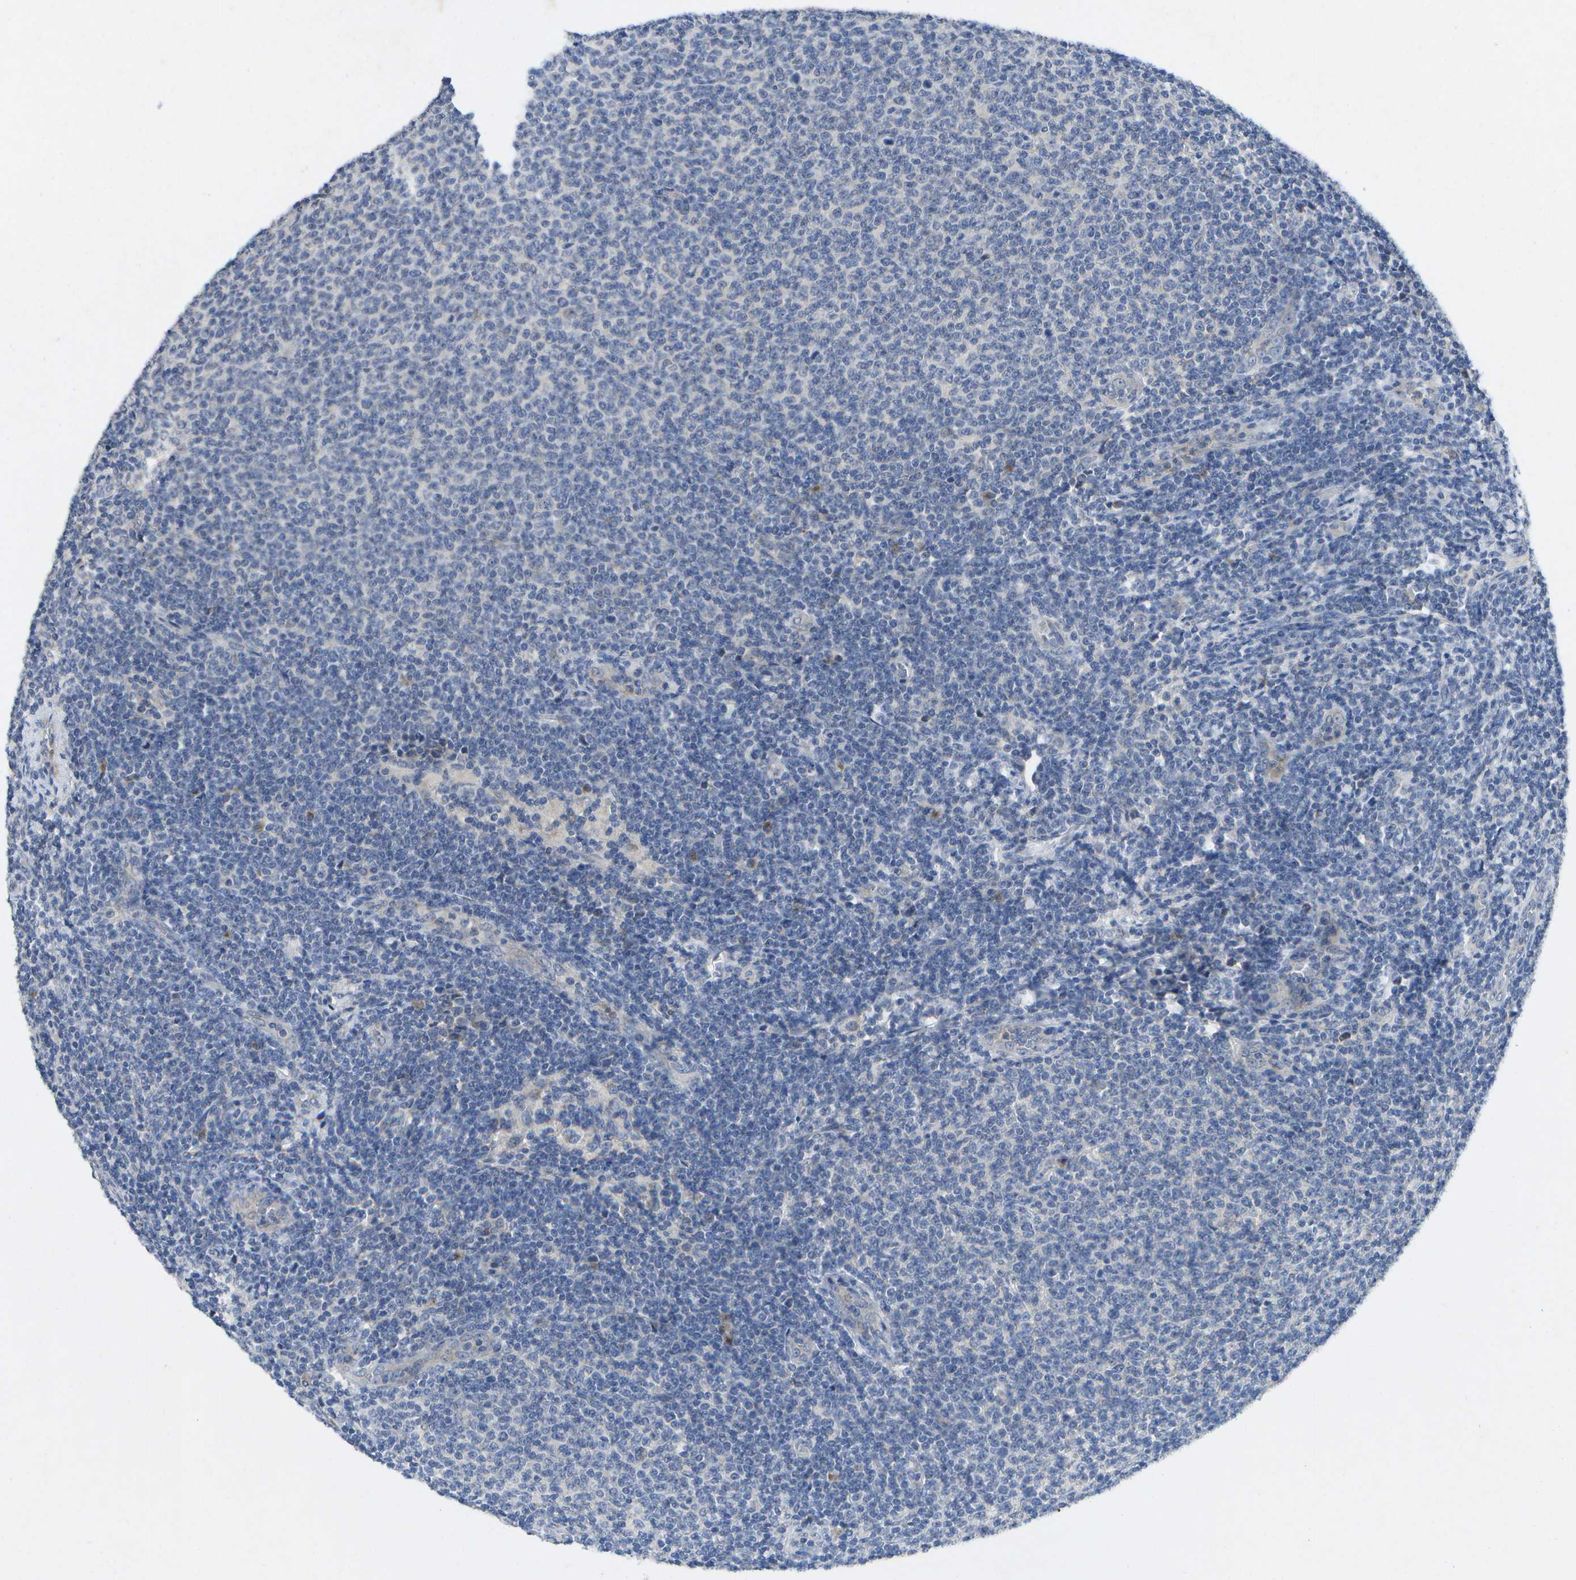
{"staining": {"intensity": "negative", "quantity": "none", "location": "none"}, "tissue": "lymphoma", "cell_type": "Tumor cells", "image_type": "cancer", "snomed": [{"axis": "morphology", "description": "Malignant lymphoma, non-Hodgkin's type, Low grade"}, {"axis": "topography", "description": "Lymph node"}], "caption": "This is an immunohistochemistry histopathology image of lymphoma. There is no expression in tumor cells.", "gene": "KDELR1", "patient": {"sex": "male", "age": 66}}